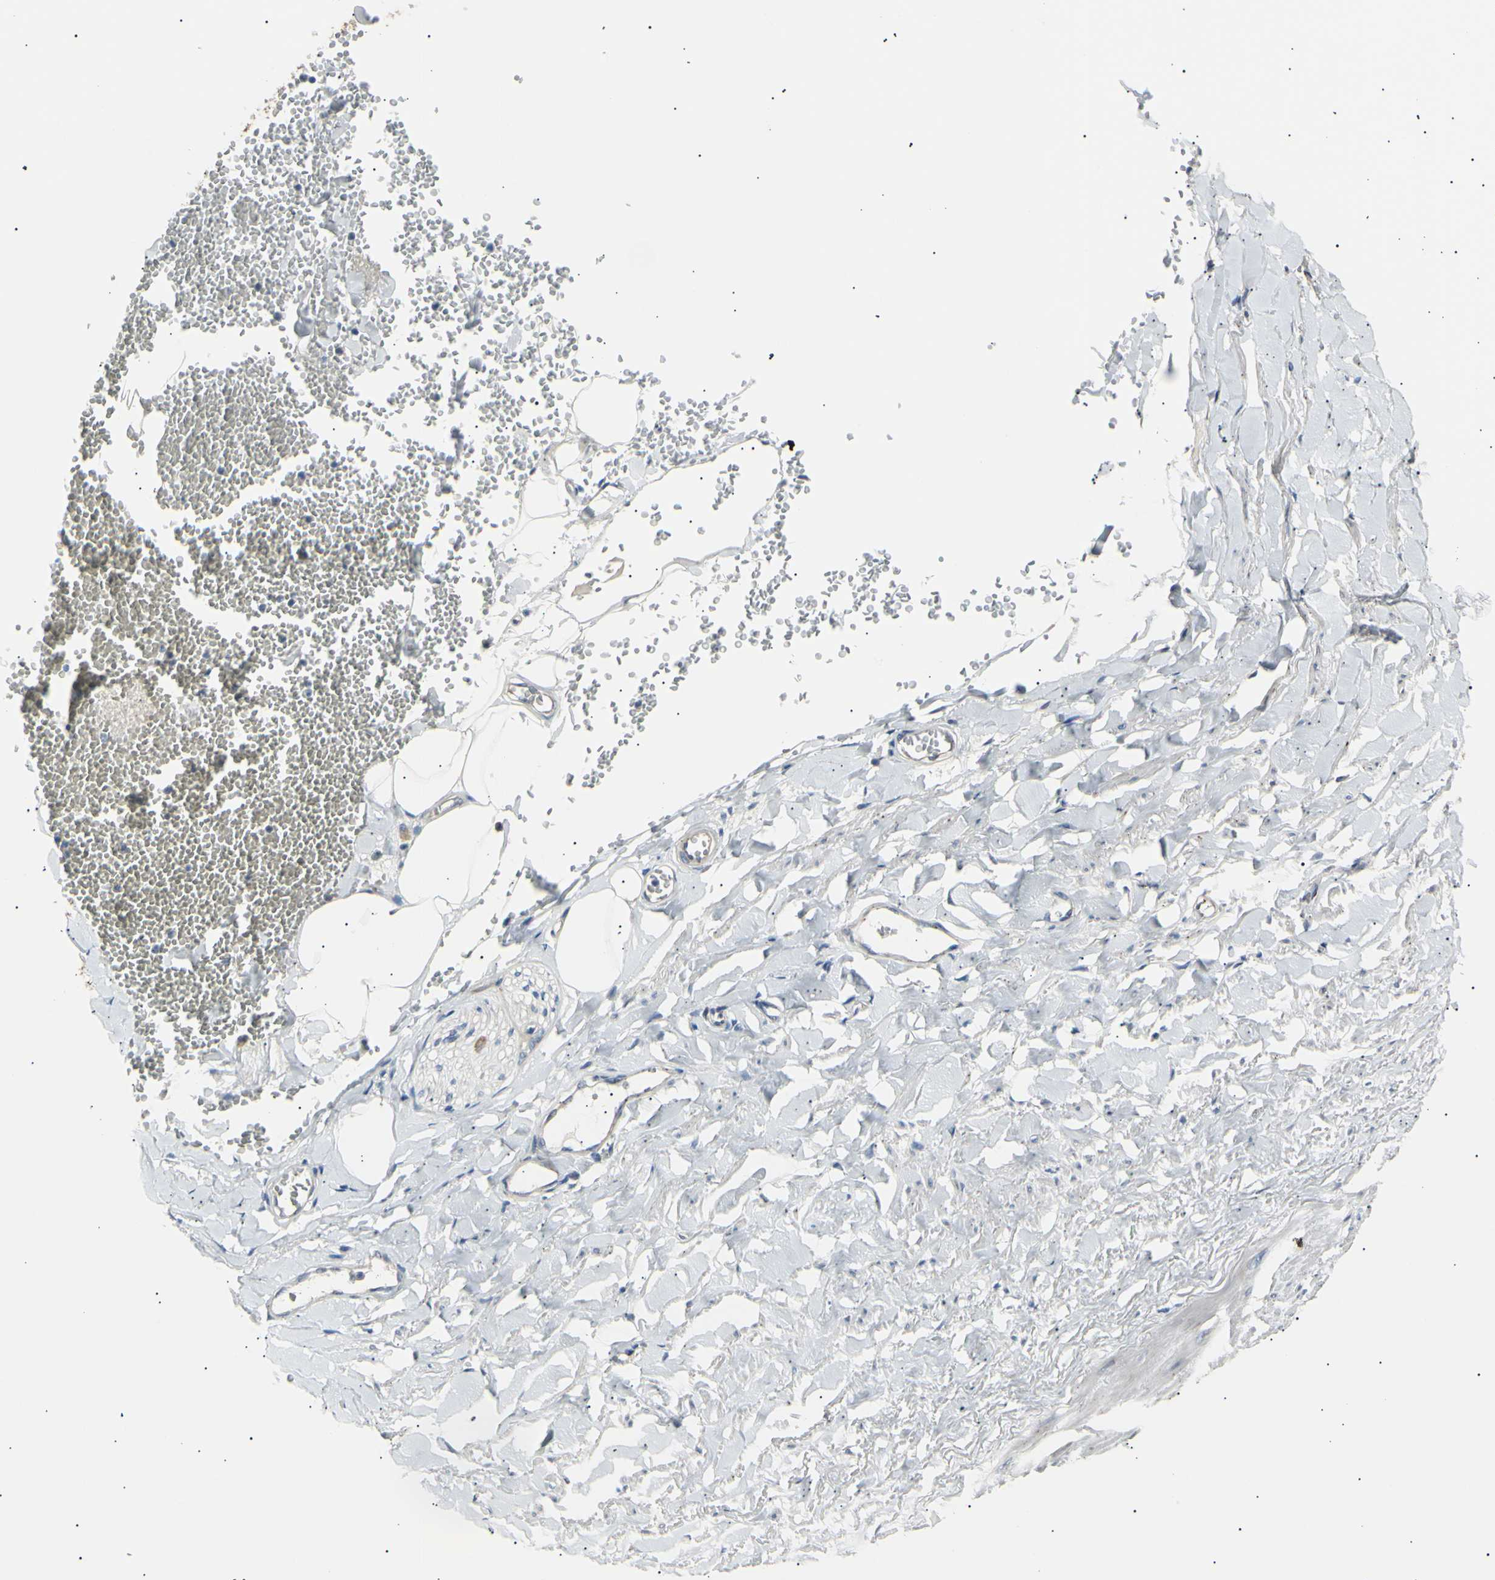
{"staining": {"intensity": "weak", "quantity": "<25%", "location": "cytoplasmic/membranous"}, "tissue": "adipose tissue", "cell_type": "Adipocytes", "image_type": "normal", "snomed": [{"axis": "morphology", "description": "Normal tissue, NOS"}, {"axis": "topography", "description": "Adipose tissue"}, {"axis": "topography", "description": "Peripheral nerve tissue"}], "caption": "DAB (3,3'-diaminobenzidine) immunohistochemical staining of benign adipose tissue reveals no significant staining in adipocytes.", "gene": "LDLR", "patient": {"sex": "male", "age": 52}}